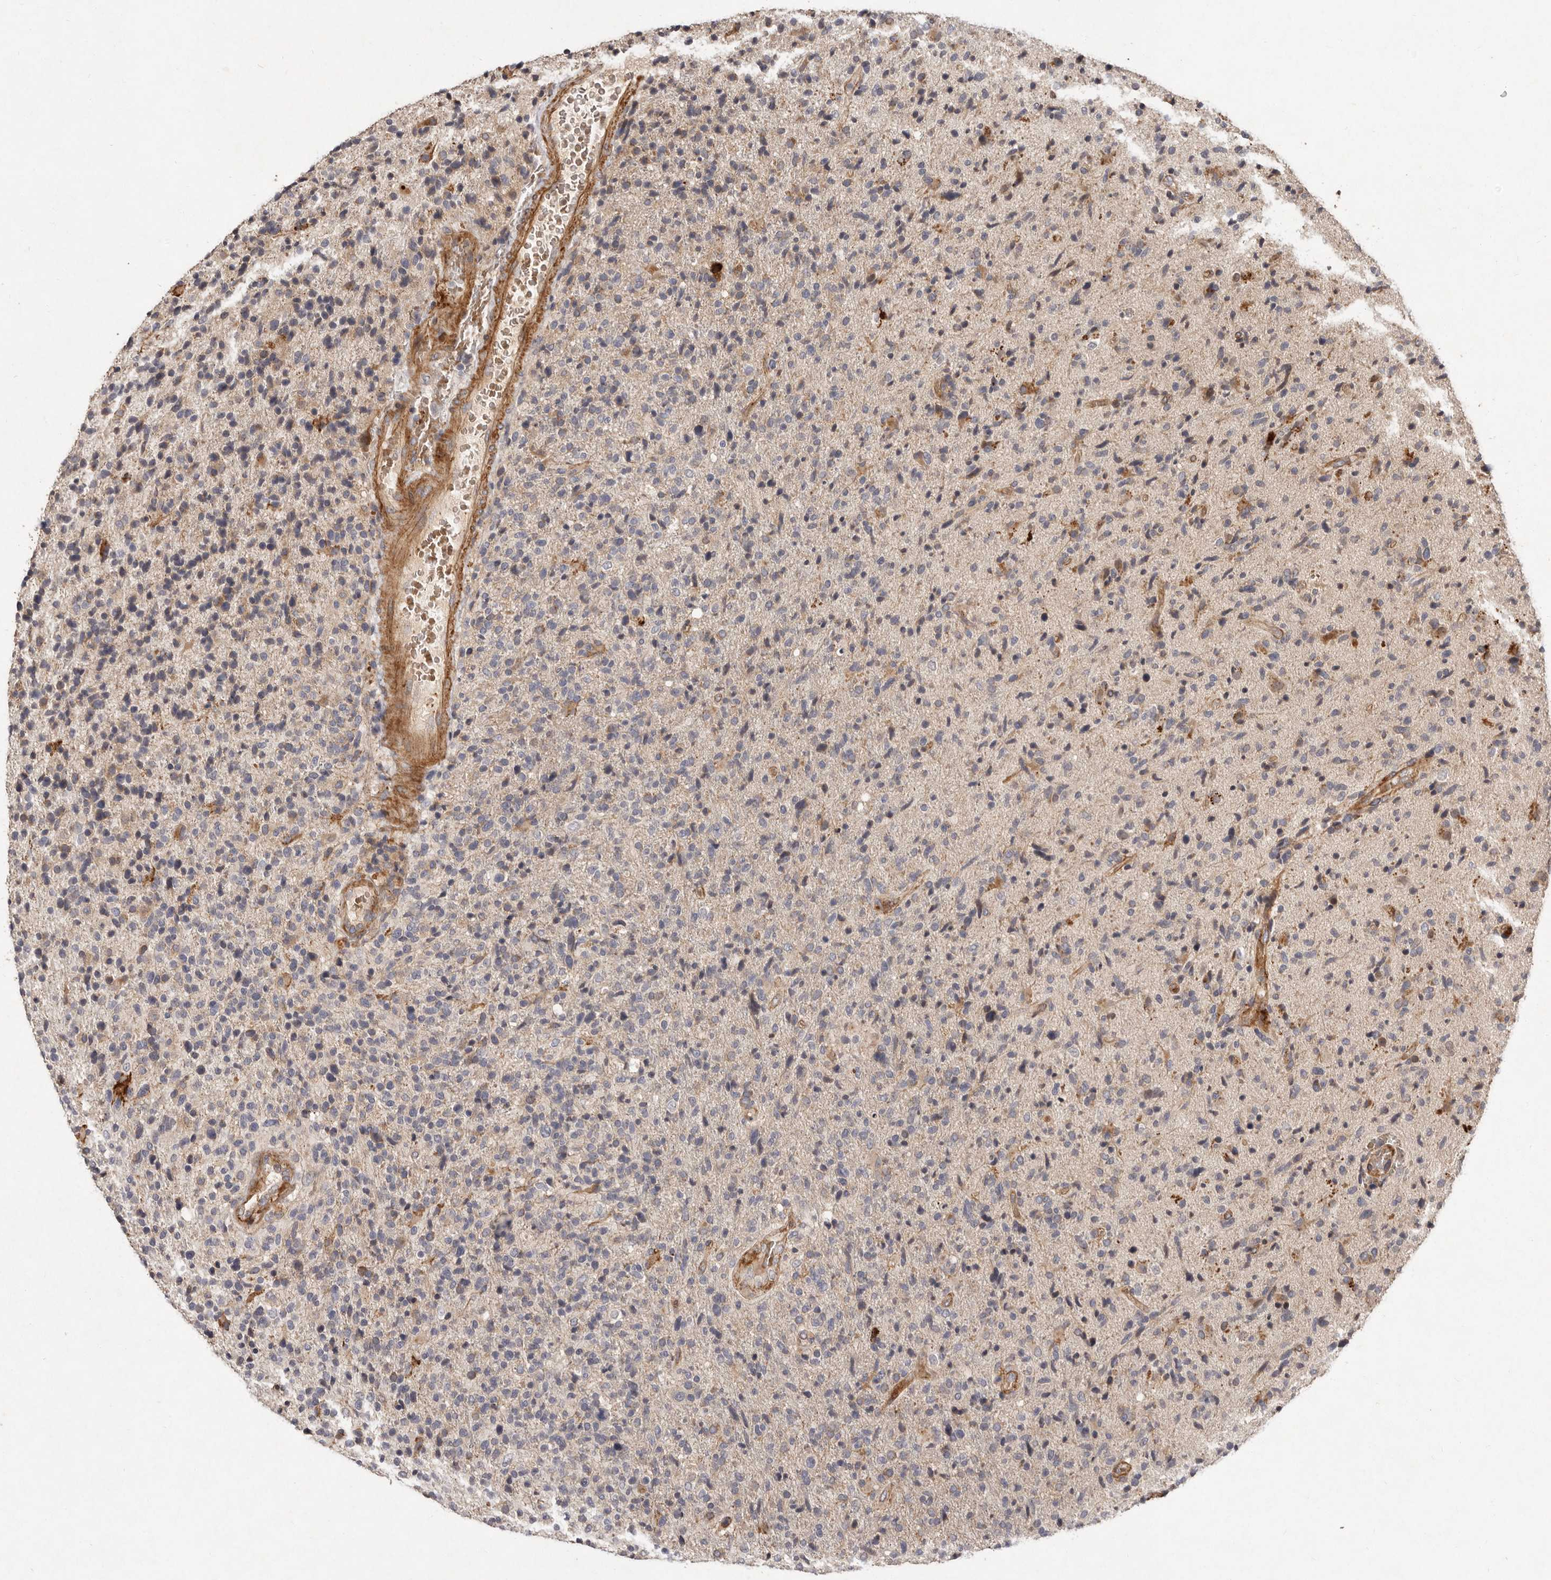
{"staining": {"intensity": "weak", "quantity": "<25%", "location": "cytoplasmic/membranous"}, "tissue": "glioma", "cell_type": "Tumor cells", "image_type": "cancer", "snomed": [{"axis": "morphology", "description": "Glioma, malignant, High grade"}, {"axis": "topography", "description": "Brain"}], "caption": "Immunohistochemistry histopathology image of neoplastic tissue: glioma stained with DAB exhibits no significant protein staining in tumor cells. (DAB immunohistochemistry with hematoxylin counter stain).", "gene": "SEMA3A", "patient": {"sex": "male", "age": 72}}